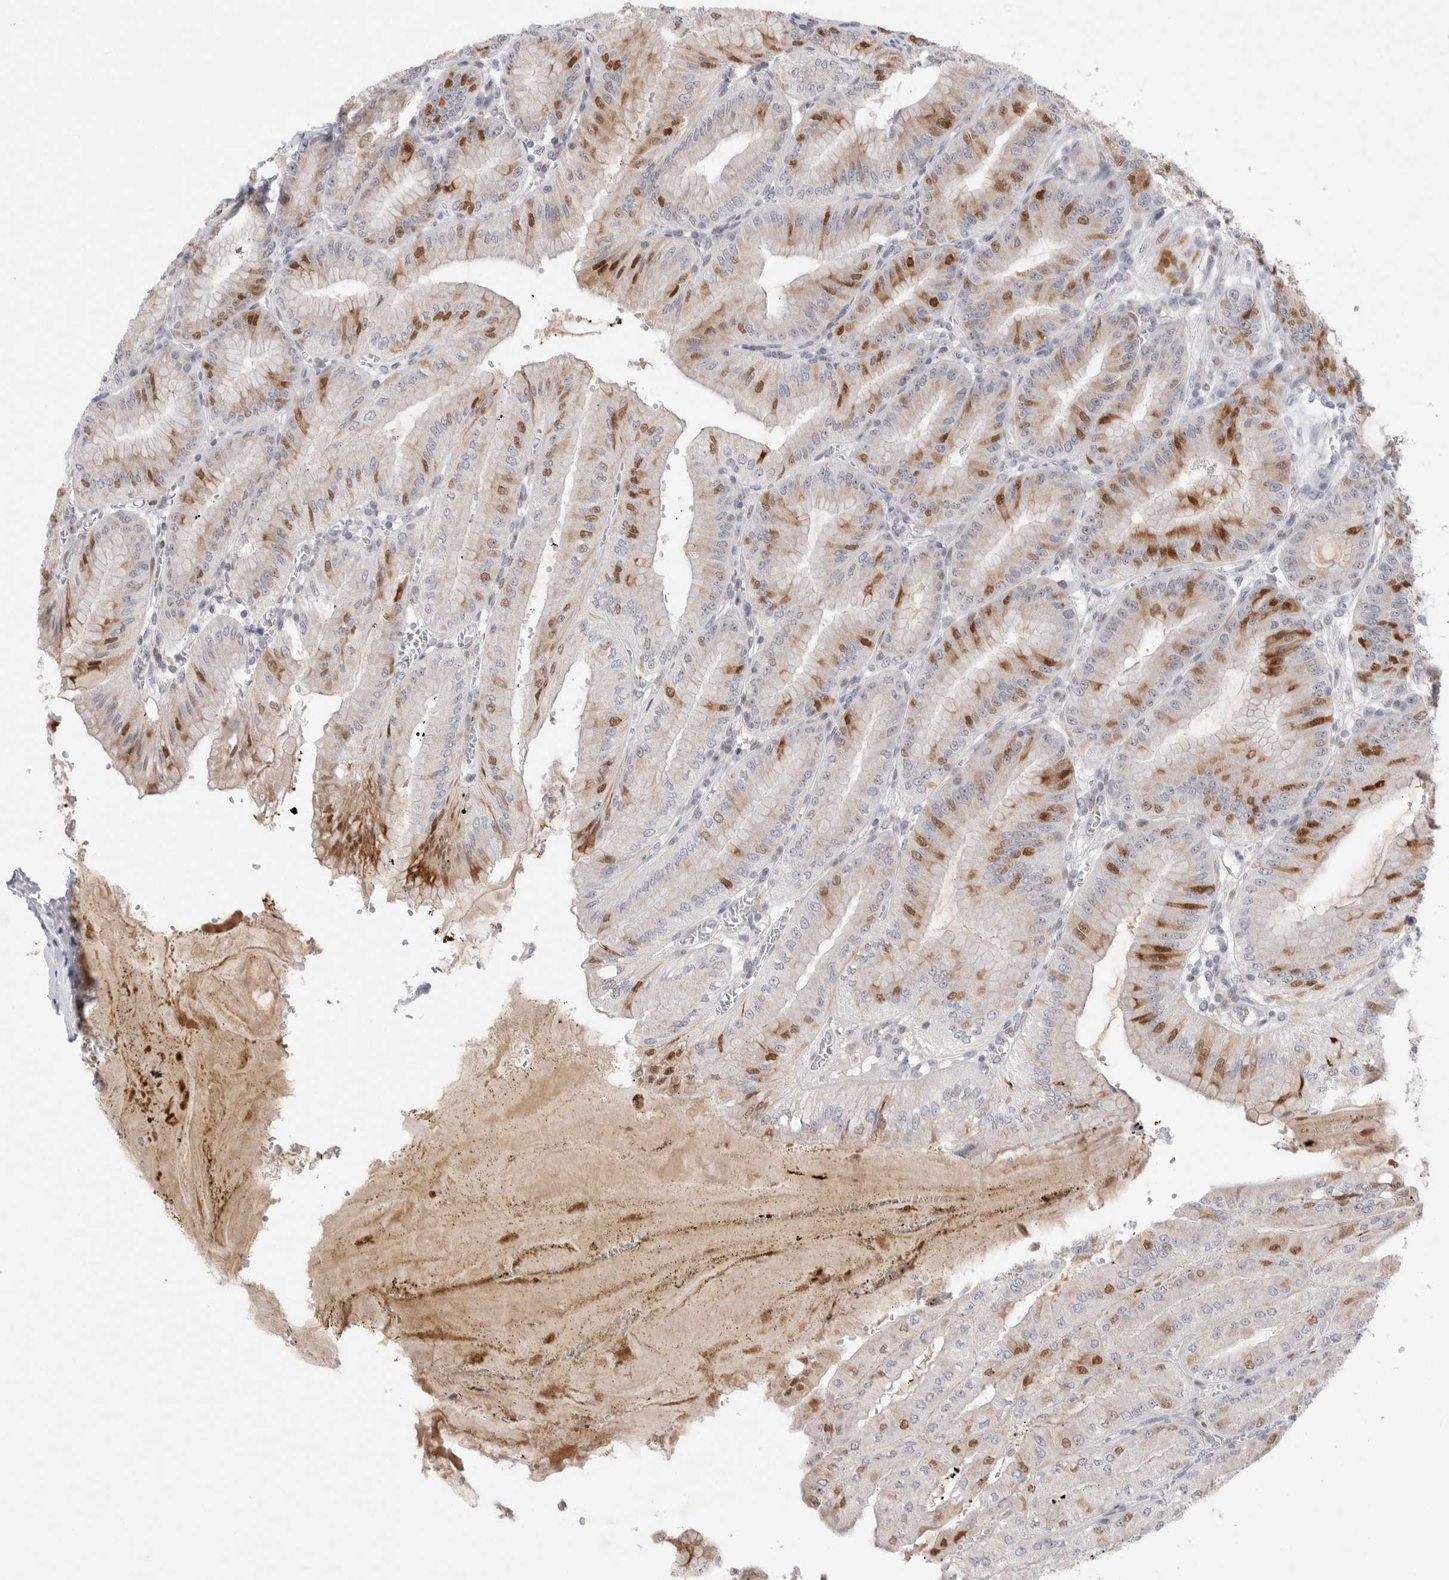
{"staining": {"intensity": "moderate", "quantity": "25%-75%", "location": "cytoplasmic/membranous,nuclear"}, "tissue": "stomach", "cell_type": "Glandular cells", "image_type": "normal", "snomed": [{"axis": "morphology", "description": "Normal tissue, NOS"}, {"axis": "topography", "description": "Stomach, lower"}], "caption": "Brown immunohistochemical staining in benign human stomach displays moderate cytoplasmic/membranous,nuclear staining in approximately 25%-75% of glandular cells.", "gene": "CERS5", "patient": {"sex": "male", "age": 71}}